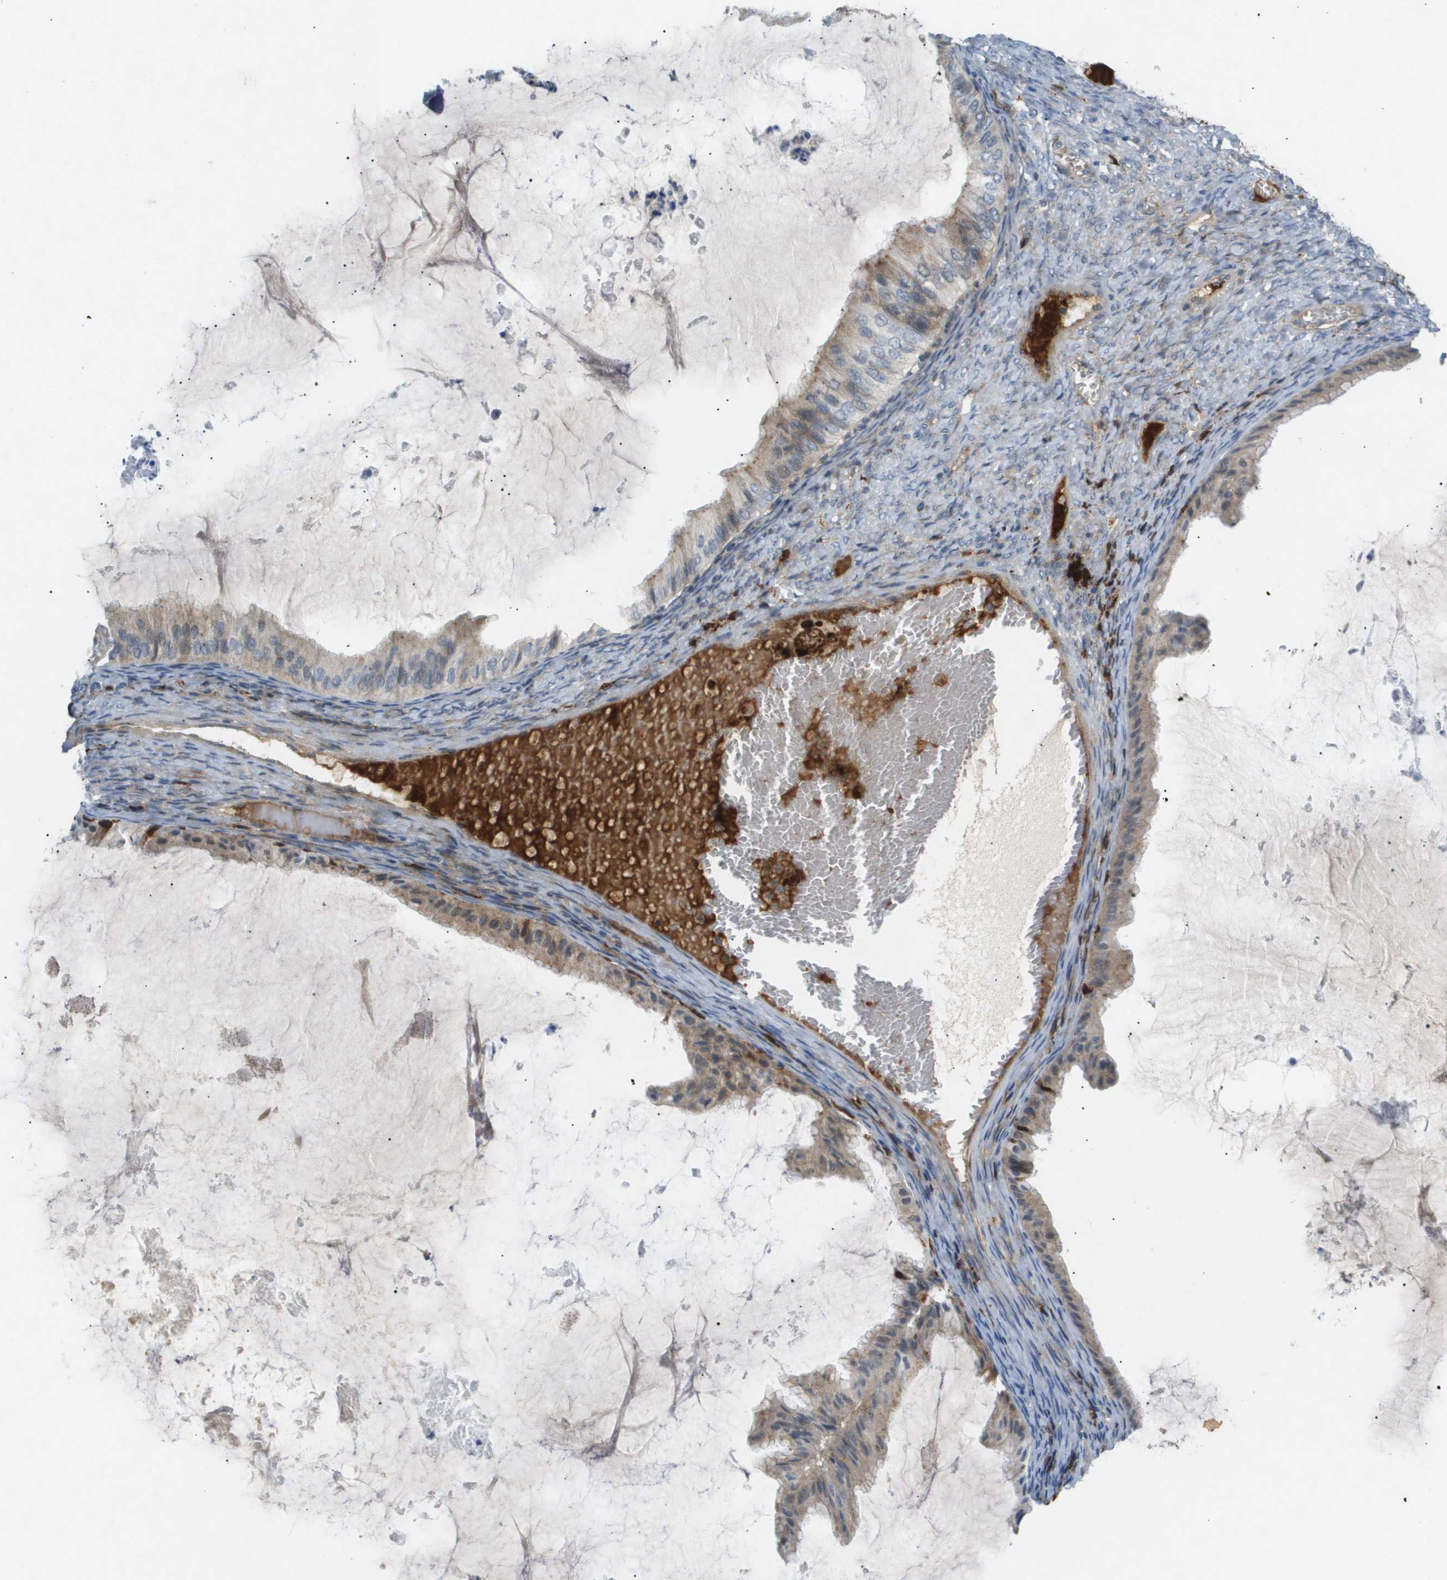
{"staining": {"intensity": "weak", "quantity": "<25%", "location": "cytoplasmic/membranous"}, "tissue": "ovarian cancer", "cell_type": "Tumor cells", "image_type": "cancer", "snomed": [{"axis": "morphology", "description": "Cystadenocarcinoma, mucinous, NOS"}, {"axis": "topography", "description": "Ovary"}], "caption": "Tumor cells are negative for protein expression in human mucinous cystadenocarcinoma (ovarian). (Stains: DAB (3,3'-diaminobenzidine) immunohistochemistry (IHC) with hematoxylin counter stain, Microscopy: brightfield microscopy at high magnification).", "gene": "VTN", "patient": {"sex": "female", "age": 61}}